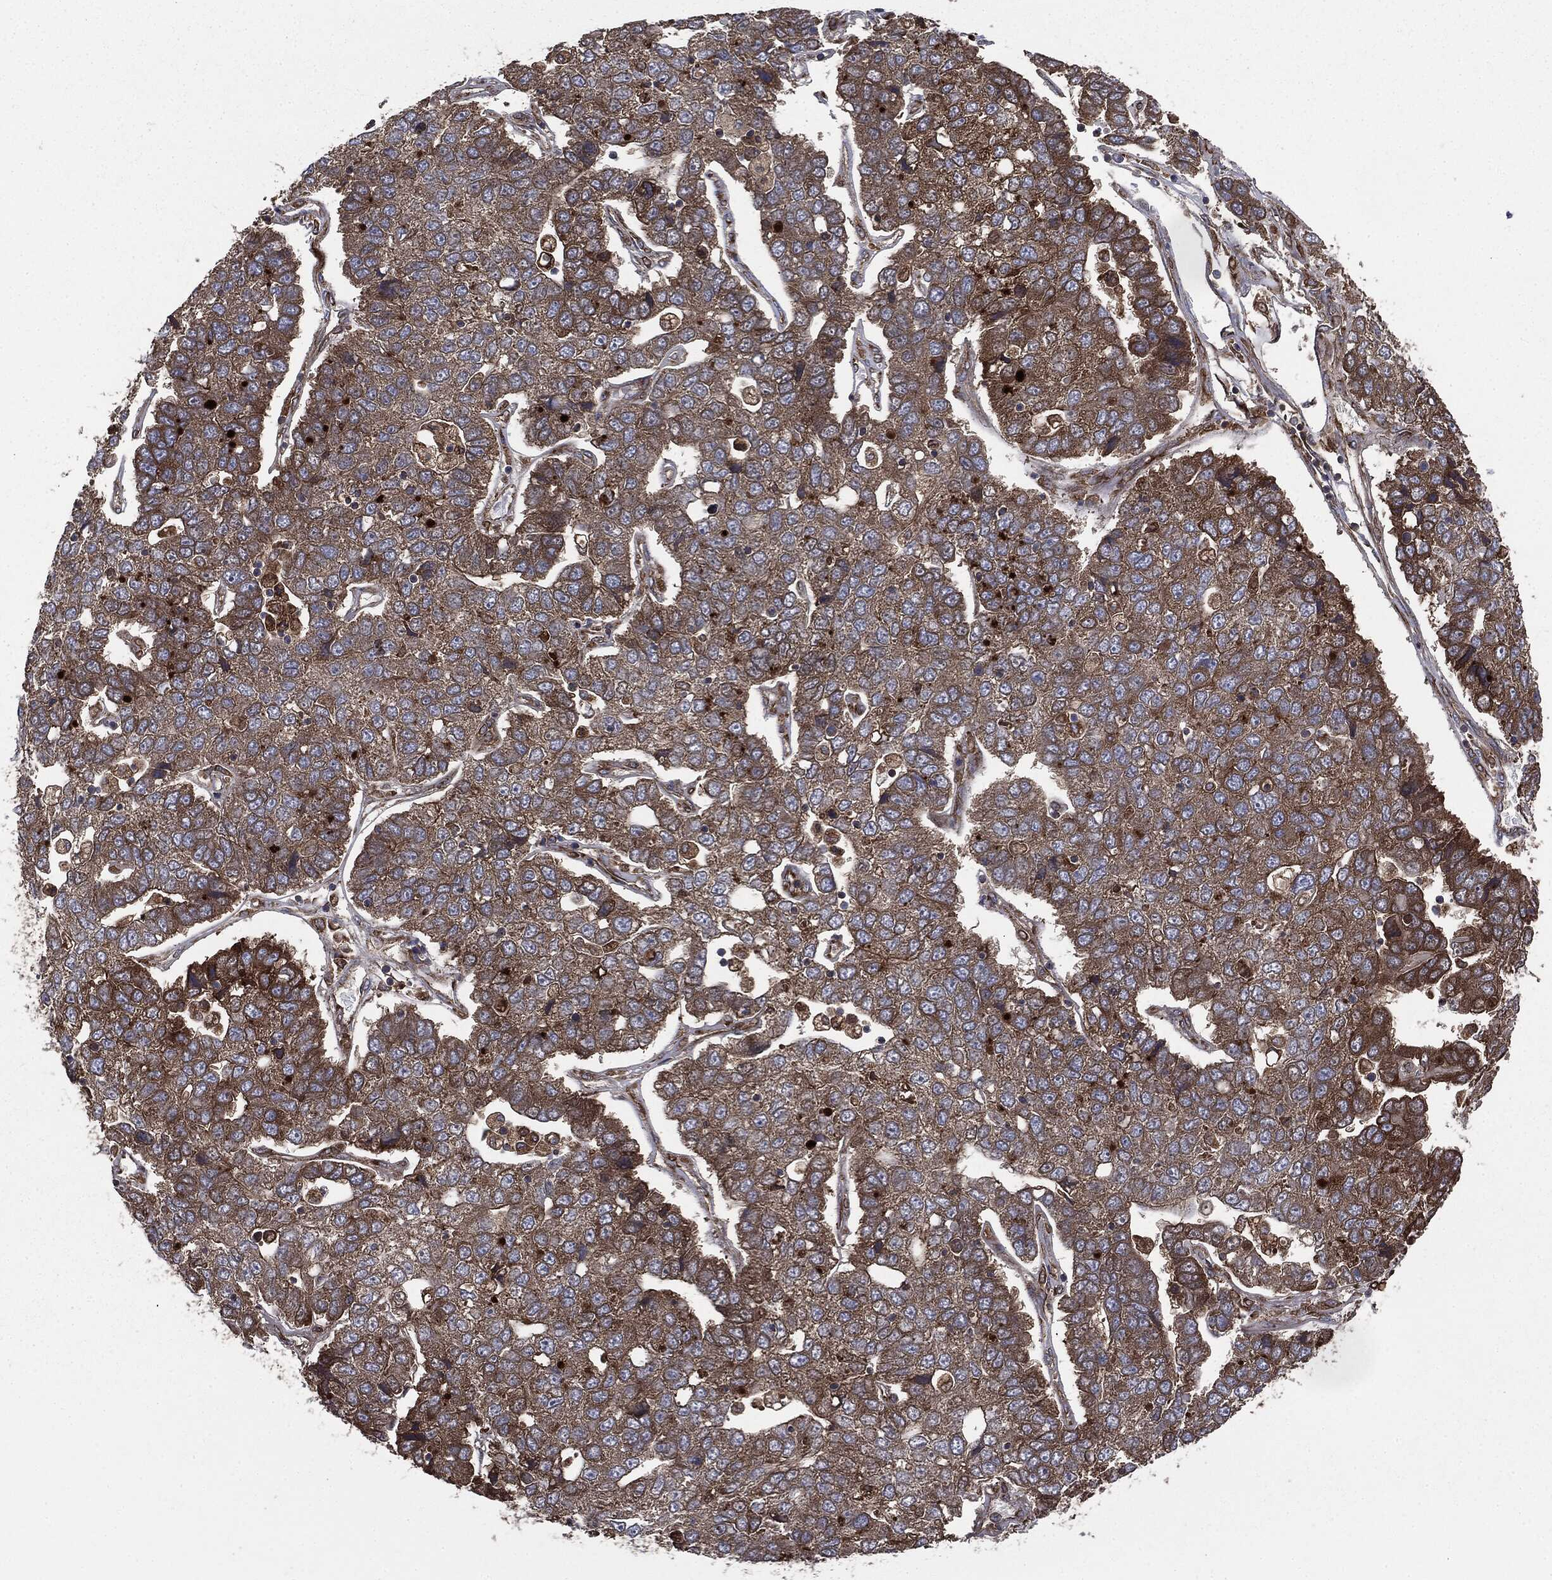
{"staining": {"intensity": "moderate", "quantity": ">75%", "location": "cytoplasmic/membranous"}, "tissue": "pancreatic cancer", "cell_type": "Tumor cells", "image_type": "cancer", "snomed": [{"axis": "morphology", "description": "Adenocarcinoma, NOS"}, {"axis": "topography", "description": "Pancreas"}], "caption": "A photomicrograph of pancreatic cancer (adenocarcinoma) stained for a protein shows moderate cytoplasmic/membranous brown staining in tumor cells.", "gene": "PLOD3", "patient": {"sex": "female", "age": 61}}